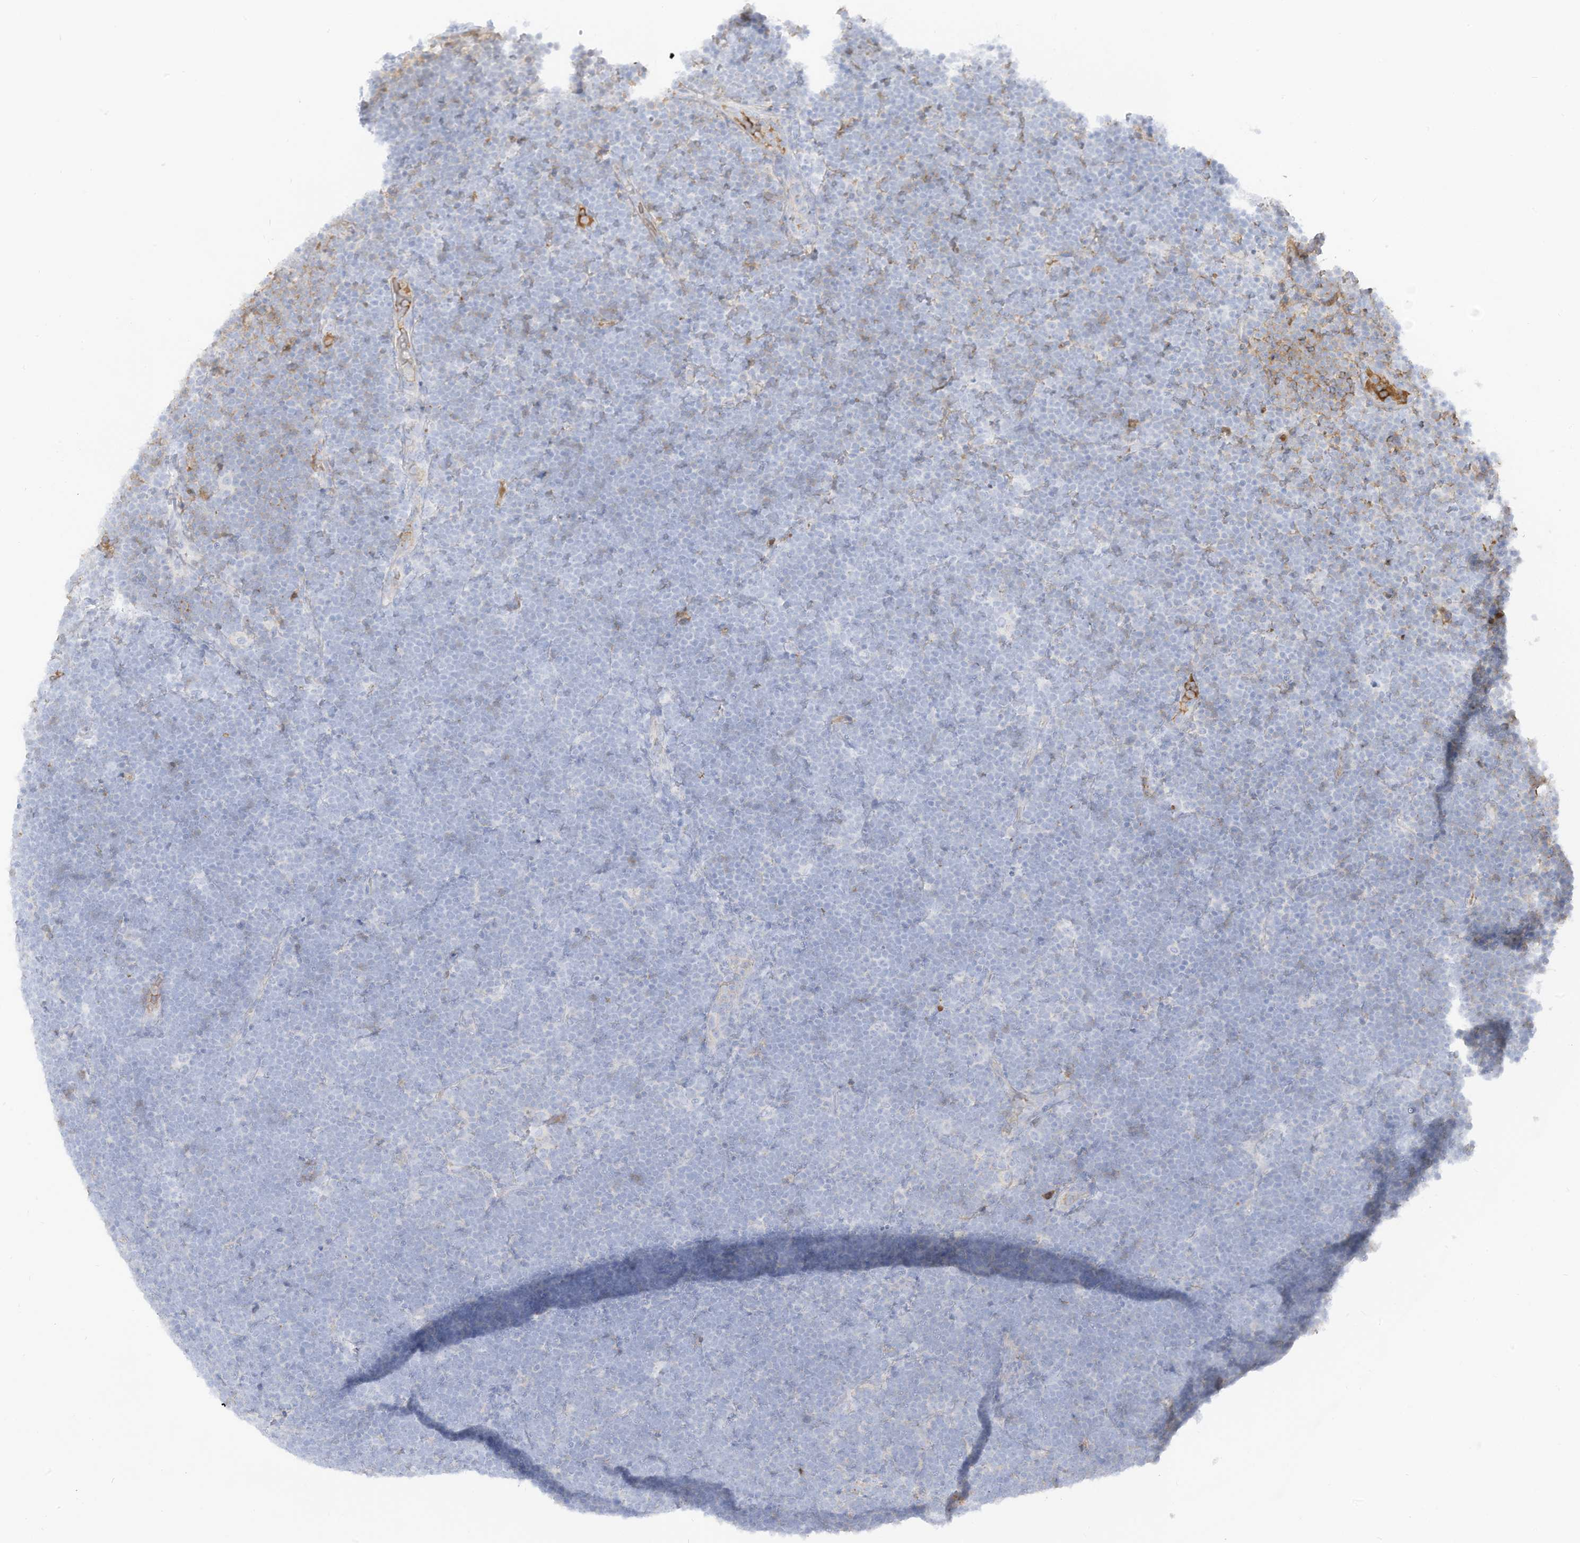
{"staining": {"intensity": "negative", "quantity": "none", "location": "none"}, "tissue": "lymphoma", "cell_type": "Tumor cells", "image_type": "cancer", "snomed": [{"axis": "morphology", "description": "Malignant lymphoma, non-Hodgkin's type, High grade"}, {"axis": "topography", "description": "Lymph node"}], "caption": "IHC of lymphoma demonstrates no expression in tumor cells.", "gene": "HSD17B13", "patient": {"sex": "male", "age": 13}}